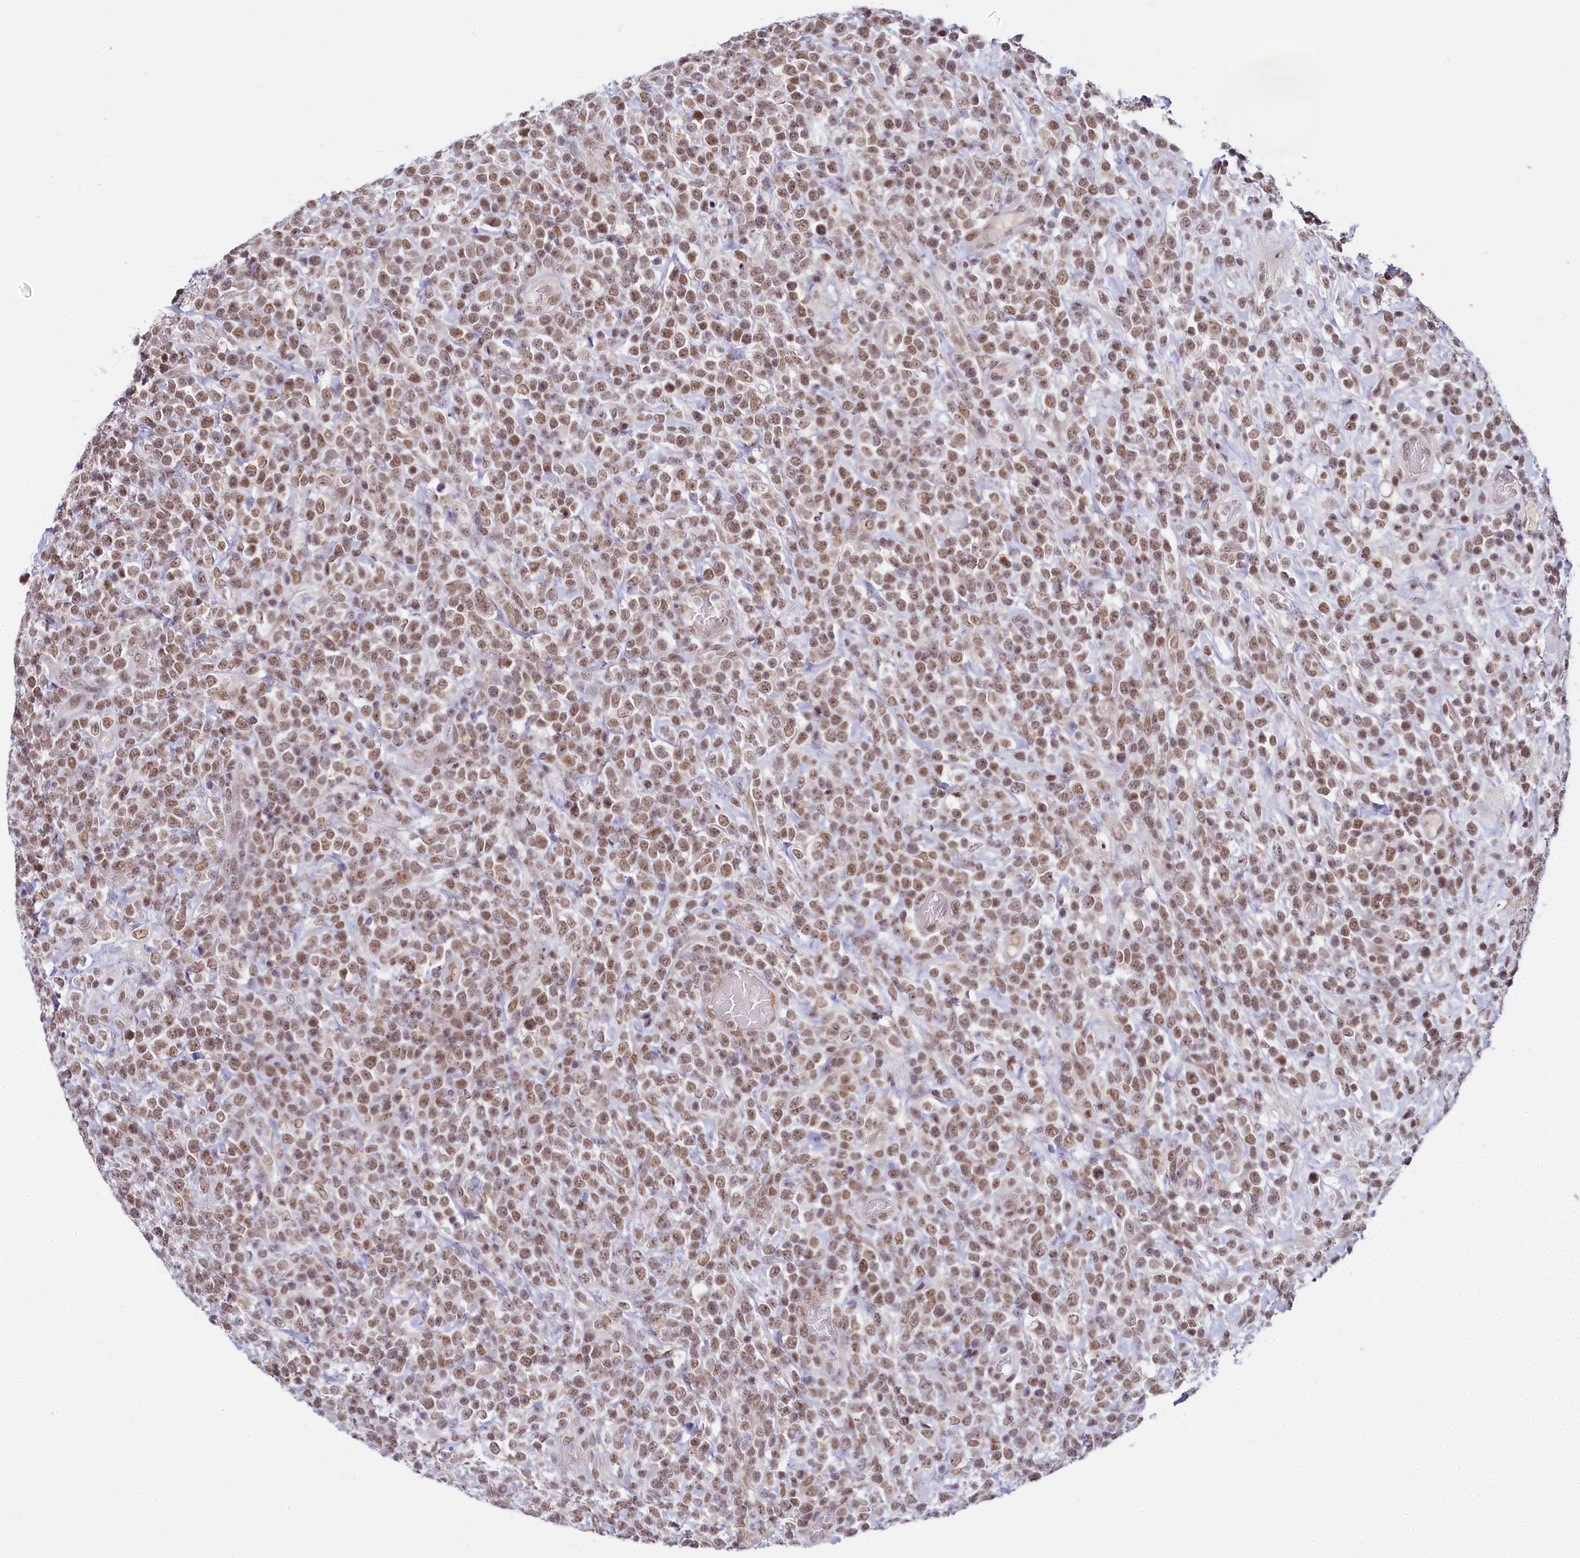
{"staining": {"intensity": "moderate", "quantity": ">75%", "location": "nuclear"}, "tissue": "lymphoma", "cell_type": "Tumor cells", "image_type": "cancer", "snomed": [{"axis": "morphology", "description": "Malignant lymphoma, non-Hodgkin's type, High grade"}, {"axis": "topography", "description": "Colon"}], "caption": "IHC of human malignant lymphoma, non-Hodgkin's type (high-grade) exhibits medium levels of moderate nuclear staining in about >75% of tumor cells.", "gene": "PPHLN1", "patient": {"sex": "female", "age": 53}}